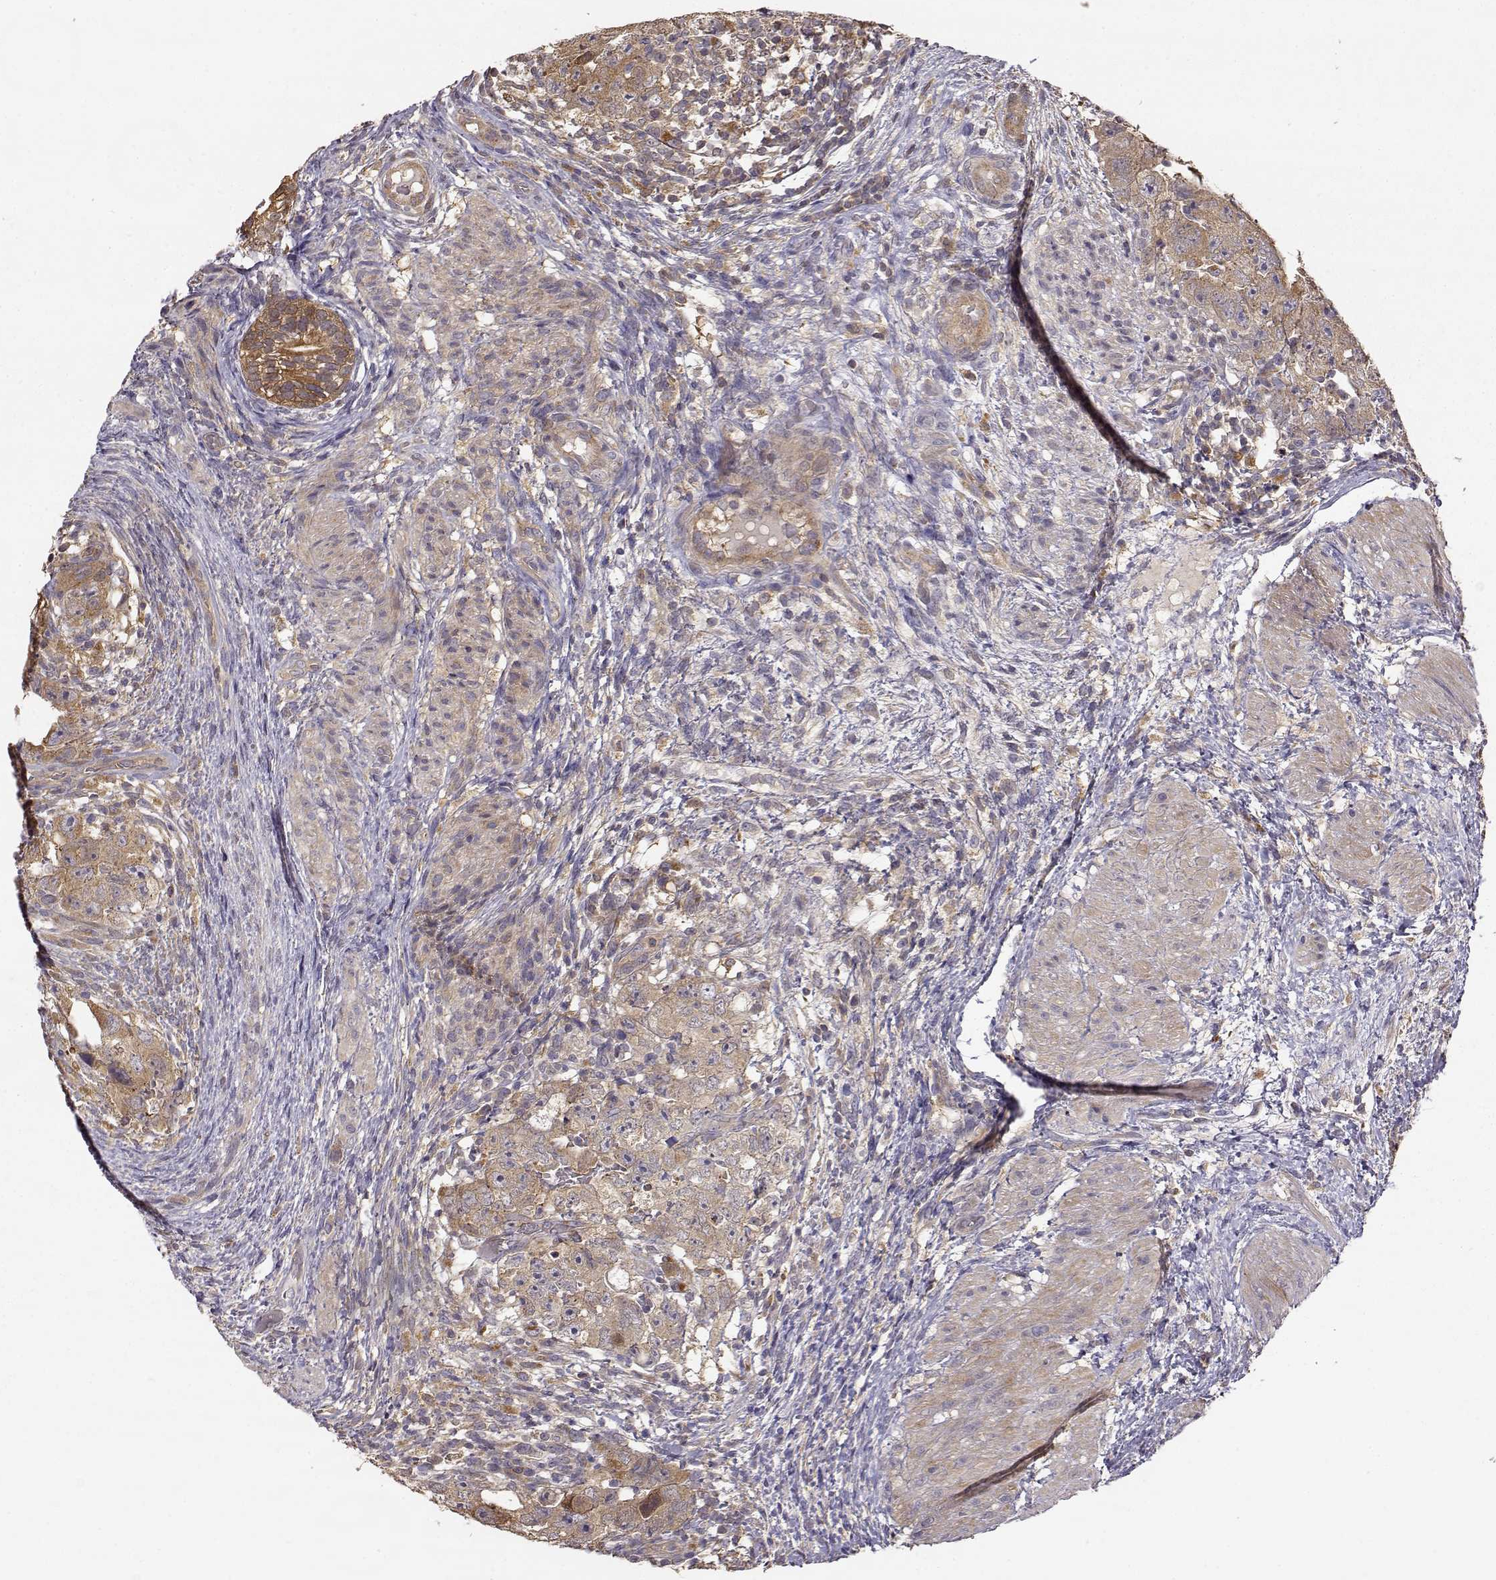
{"staining": {"intensity": "weak", "quantity": ">75%", "location": "cytoplasmic/membranous"}, "tissue": "testis cancer", "cell_type": "Tumor cells", "image_type": "cancer", "snomed": [{"axis": "morphology", "description": "Normal tissue, NOS"}, {"axis": "morphology", "description": "Carcinoma, Embryonal, NOS"}, {"axis": "topography", "description": "Testis"}, {"axis": "topography", "description": "Epididymis"}], "caption": "Immunohistochemistry (IHC) micrograph of neoplastic tissue: testis embryonal carcinoma stained using immunohistochemistry exhibits low levels of weak protein expression localized specifically in the cytoplasmic/membranous of tumor cells, appearing as a cytoplasmic/membranous brown color.", "gene": "CRIM1", "patient": {"sex": "male", "age": 24}}